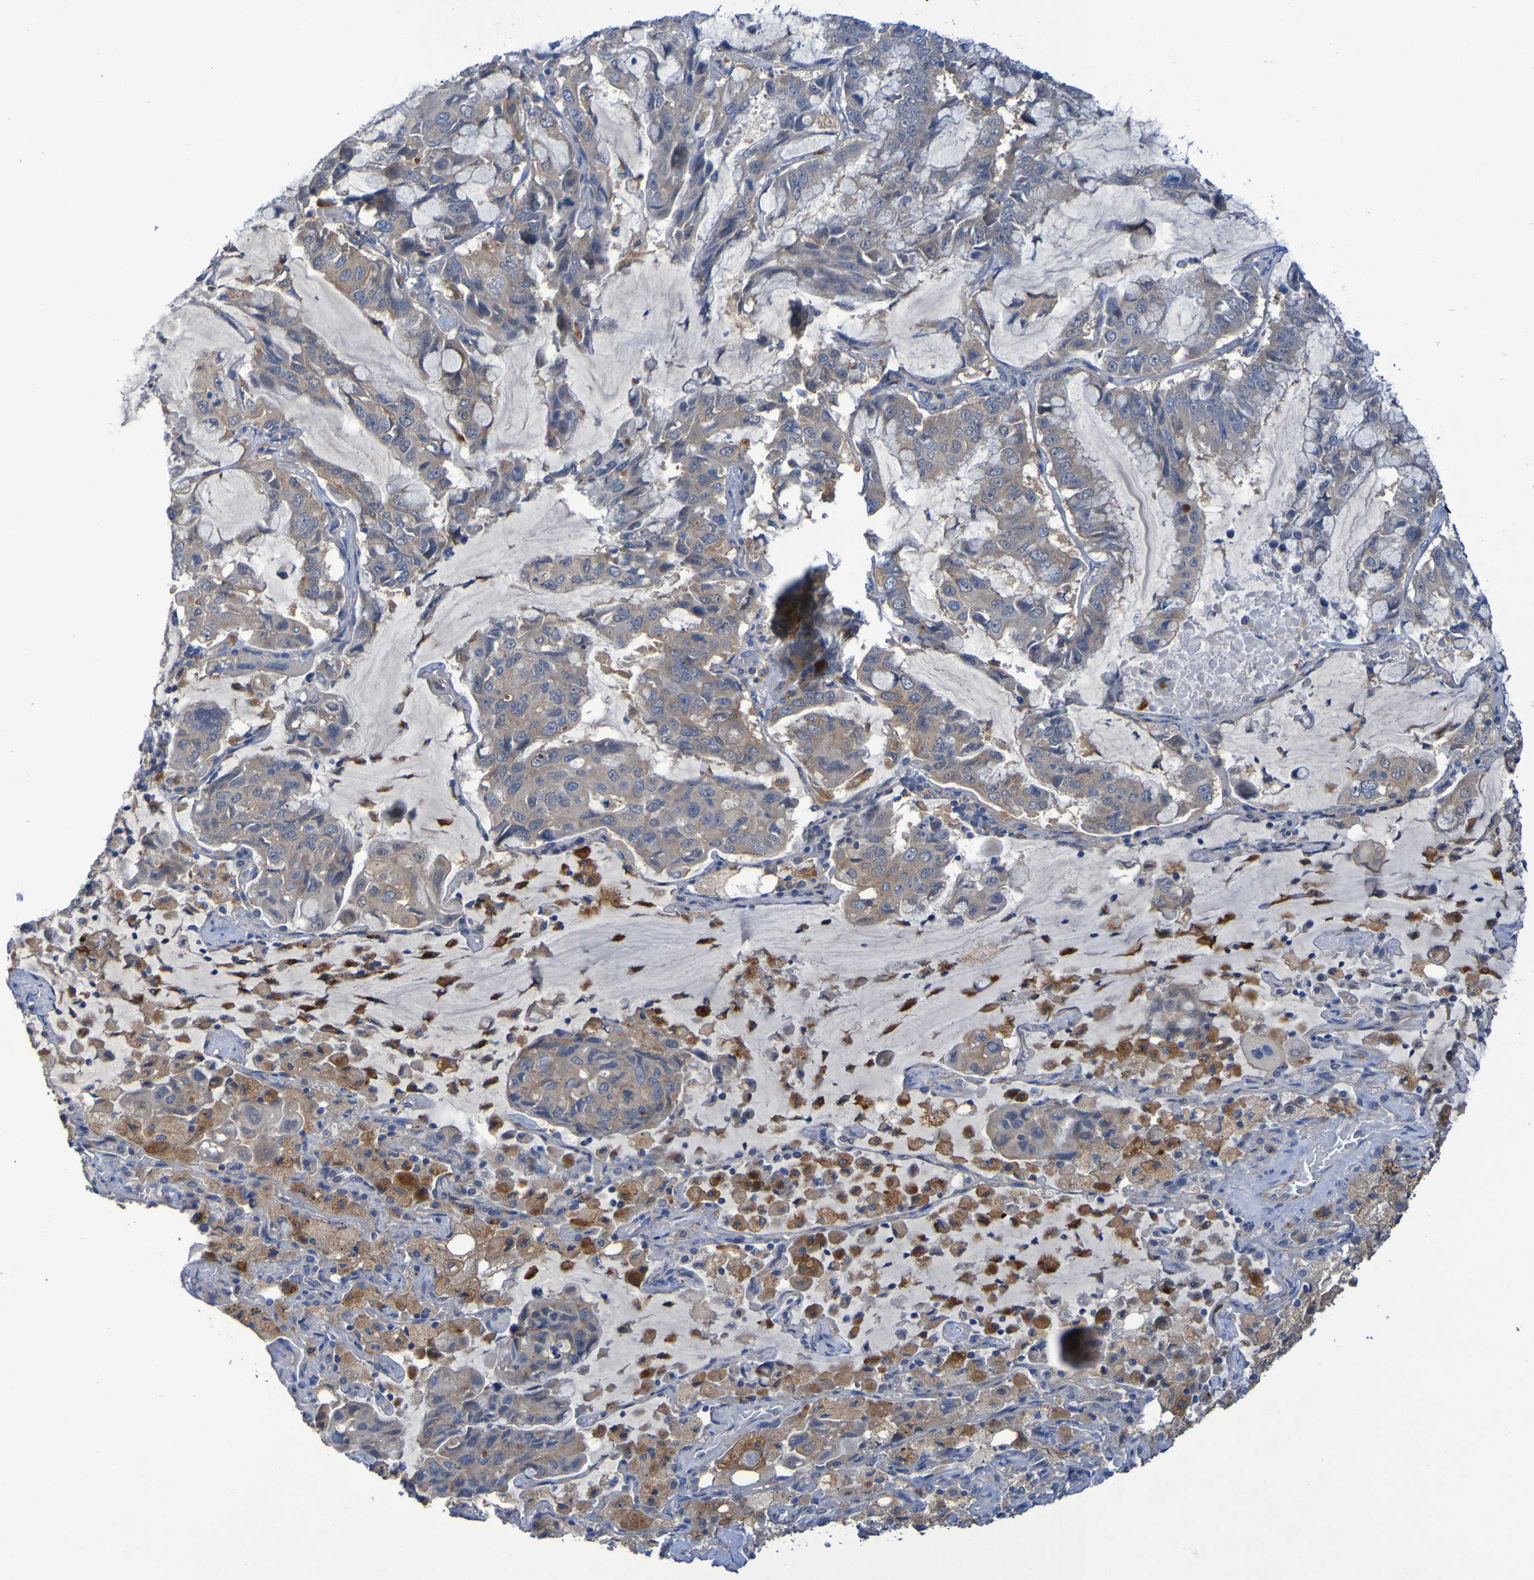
{"staining": {"intensity": "weak", "quantity": "25%-75%", "location": "cytoplasmic/membranous"}, "tissue": "lung cancer", "cell_type": "Tumor cells", "image_type": "cancer", "snomed": [{"axis": "morphology", "description": "Adenocarcinoma, NOS"}, {"axis": "topography", "description": "Lung"}], "caption": "Lung adenocarcinoma stained with a protein marker demonstrates weak staining in tumor cells.", "gene": "ARHGEF16", "patient": {"sex": "male", "age": 64}}